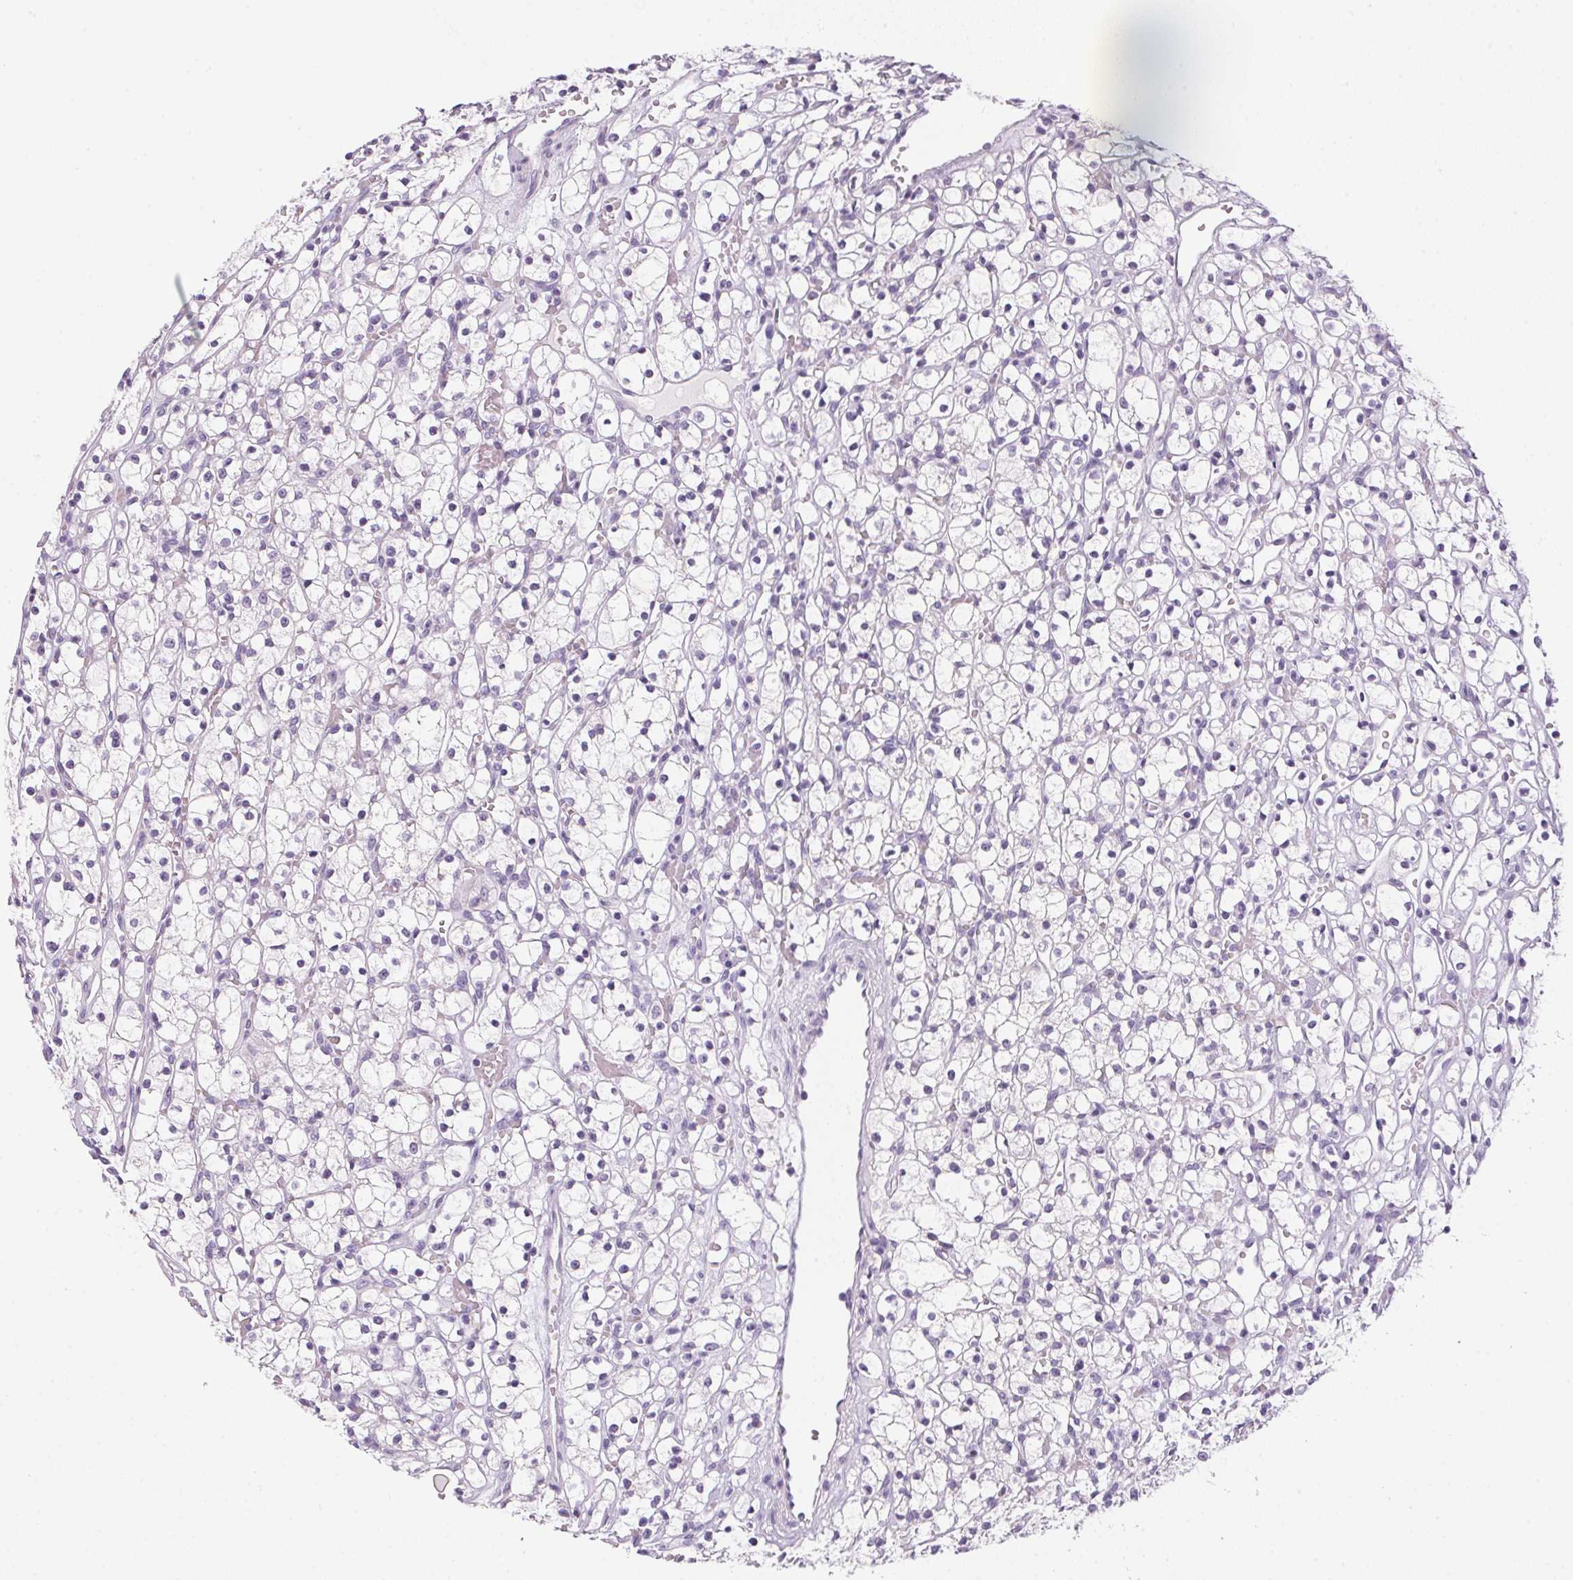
{"staining": {"intensity": "negative", "quantity": "none", "location": "none"}, "tissue": "renal cancer", "cell_type": "Tumor cells", "image_type": "cancer", "snomed": [{"axis": "morphology", "description": "Adenocarcinoma, NOS"}, {"axis": "topography", "description": "Kidney"}], "caption": "This is a micrograph of IHC staining of renal cancer, which shows no expression in tumor cells. The staining is performed using DAB (3,3'-diaminobenzidine) brown chromogen with nuclei counter-stained in using hematoxylin.", "gene": "ECPAS", "patient": {"sex": "female", "age": 59}}